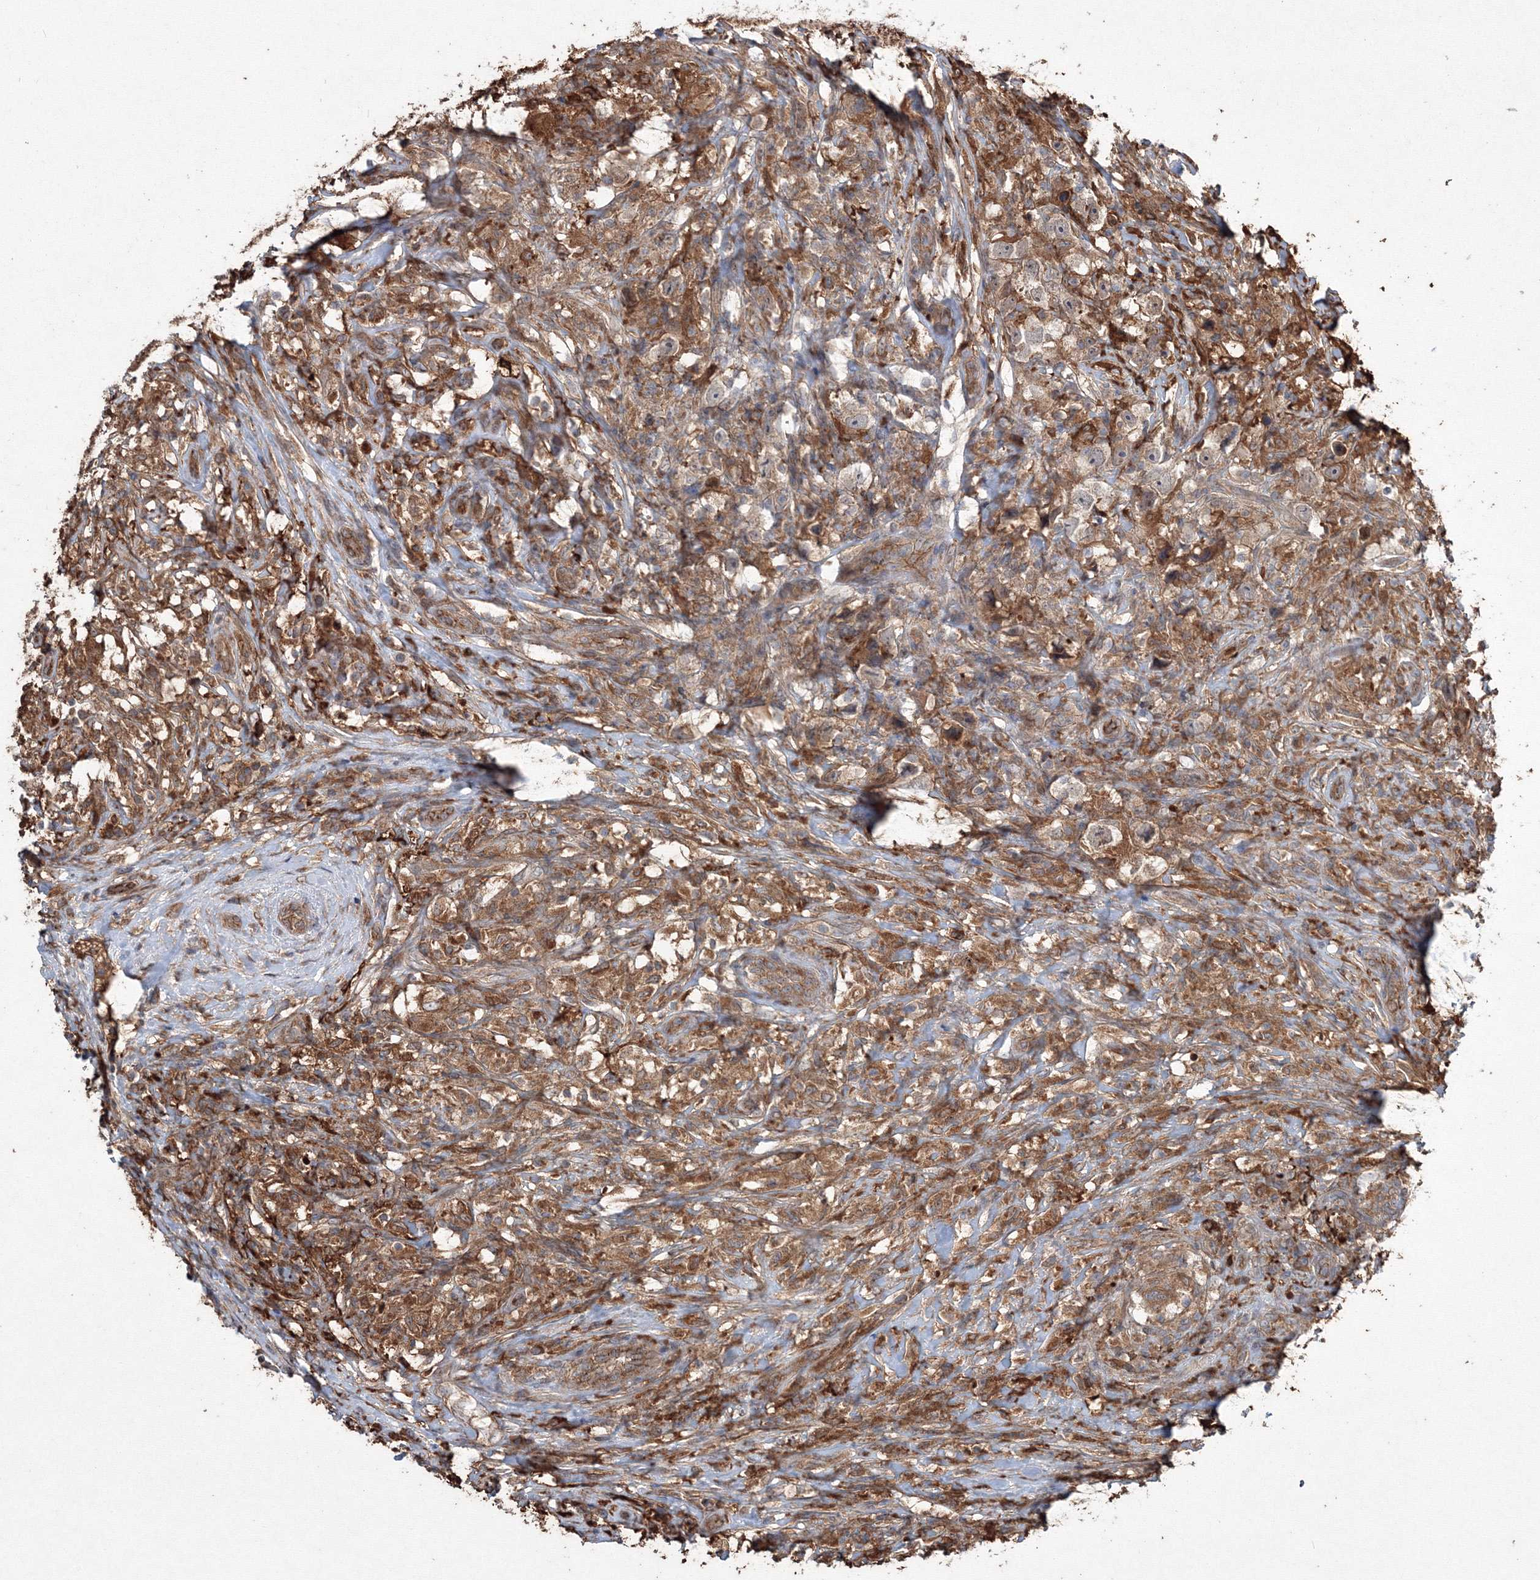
{"staining": {"intensity": "moderate", "quantity": ">75%", "location": "cytoplasmic/membranous"}, "tissue": "testis cancer", "cell_type": "Tumor cells", "image_type": "cancer", "snomed": [{"axis": "morphology", "description": "Seminoma, NOS"}, {"axis": "topography", "description": "Testis"}], "caption": "Immunohistochemical staining of human testis seminoma exhibits moderate cytoplasmic/membranous protein staining in approximately >75% of tumor cells.", "gene": "RANBP3L", "patient": {"sex": "male", "age": 49}}